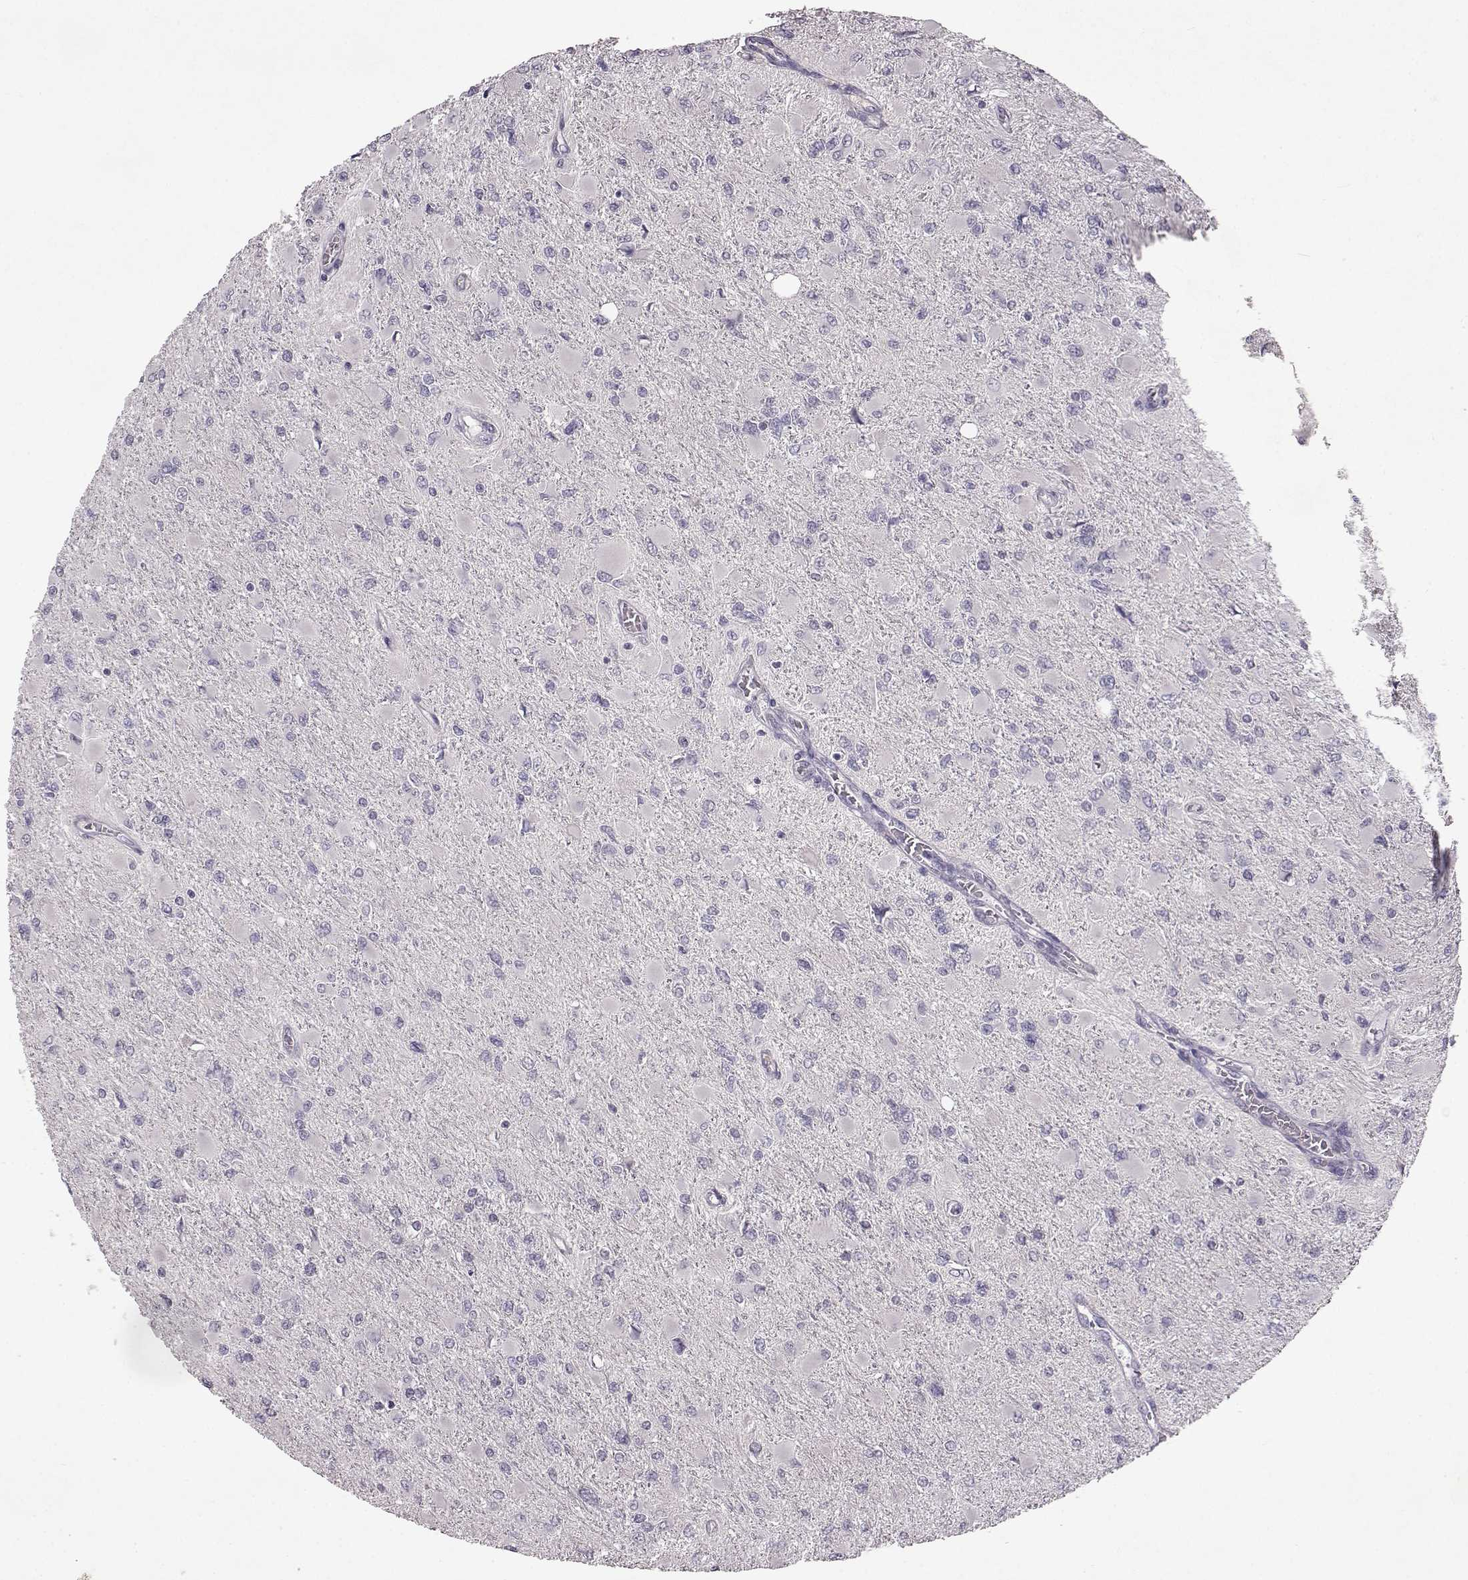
{"staining": {"intensity": "negative", "quantity": "none", "location": "none"}, "tissue": "glioma", "cell_type": "Tumor cells", "image_type": "cancer", "snomed": [{"axis": "morphology", "description": "Glioma, malignant, High grade"}, {"axis": "topography", "description": "Cerebral cortex"}], "caption": "There is no significant expression in tumor cells of glioma.", "gene": "SPAG17", "patient": {"sex": "female", "age": 36}}